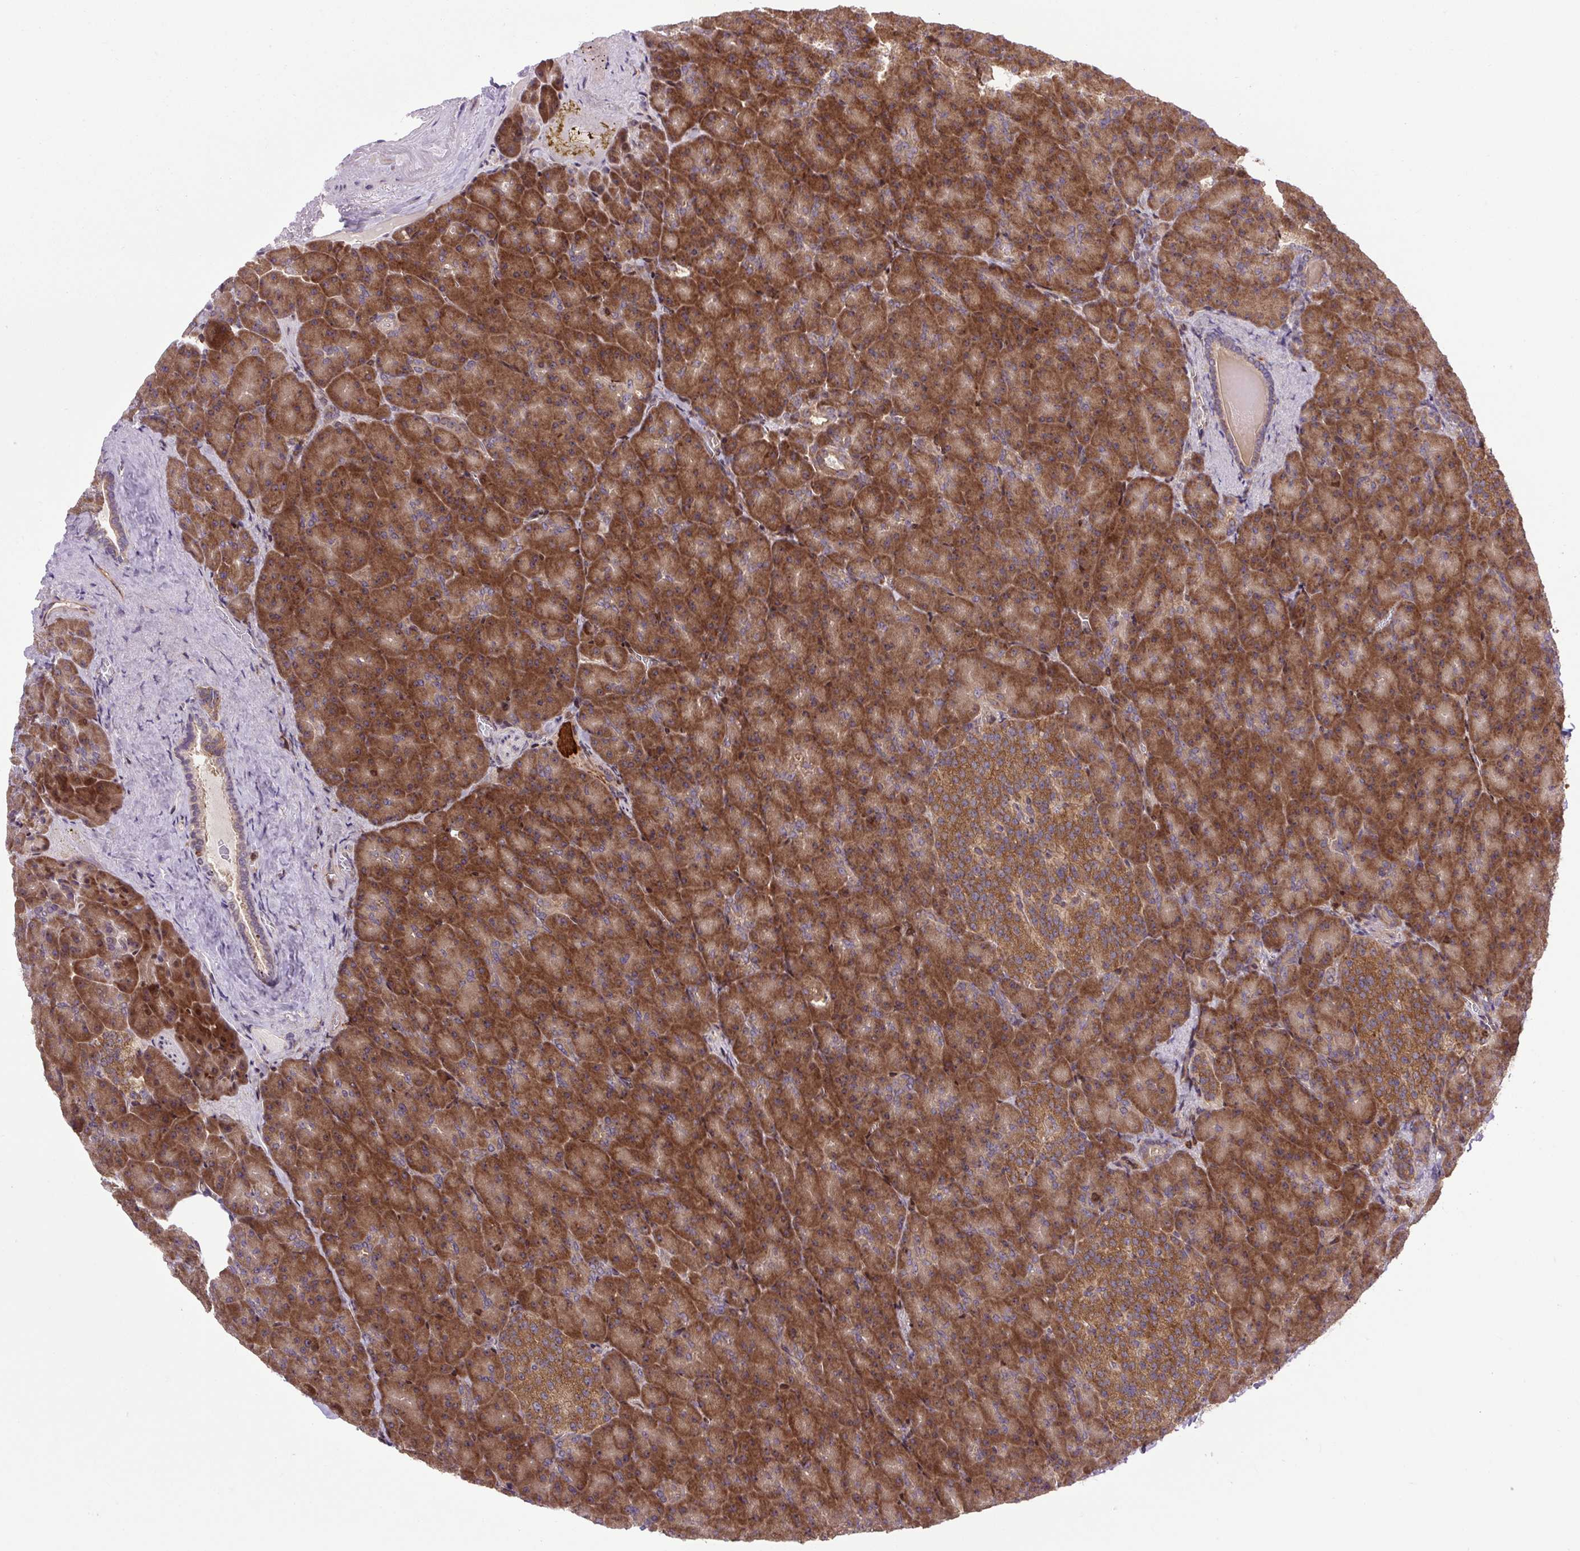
{"staining": {"intensity": "moderate", "quantity": ">75%", "location": "cytoplasmic/membranous"}, "tissue": "pancreas", "cell_type": "Exocrine glandular cells", "image_type": "normal", "snomed": [{"axis": "morphology", "description": "Normal tissue, NOS"}, {"axis": "topography", "description": "Pancreas"}], "caption": "Protein staining of benign pancreas exhibits moderate cytoplasmic/membranous positivity in approximately >75% of exocrine glandular cells.", "gene": "PLCG1", "patient": {"sex": "female", "age": 74}}